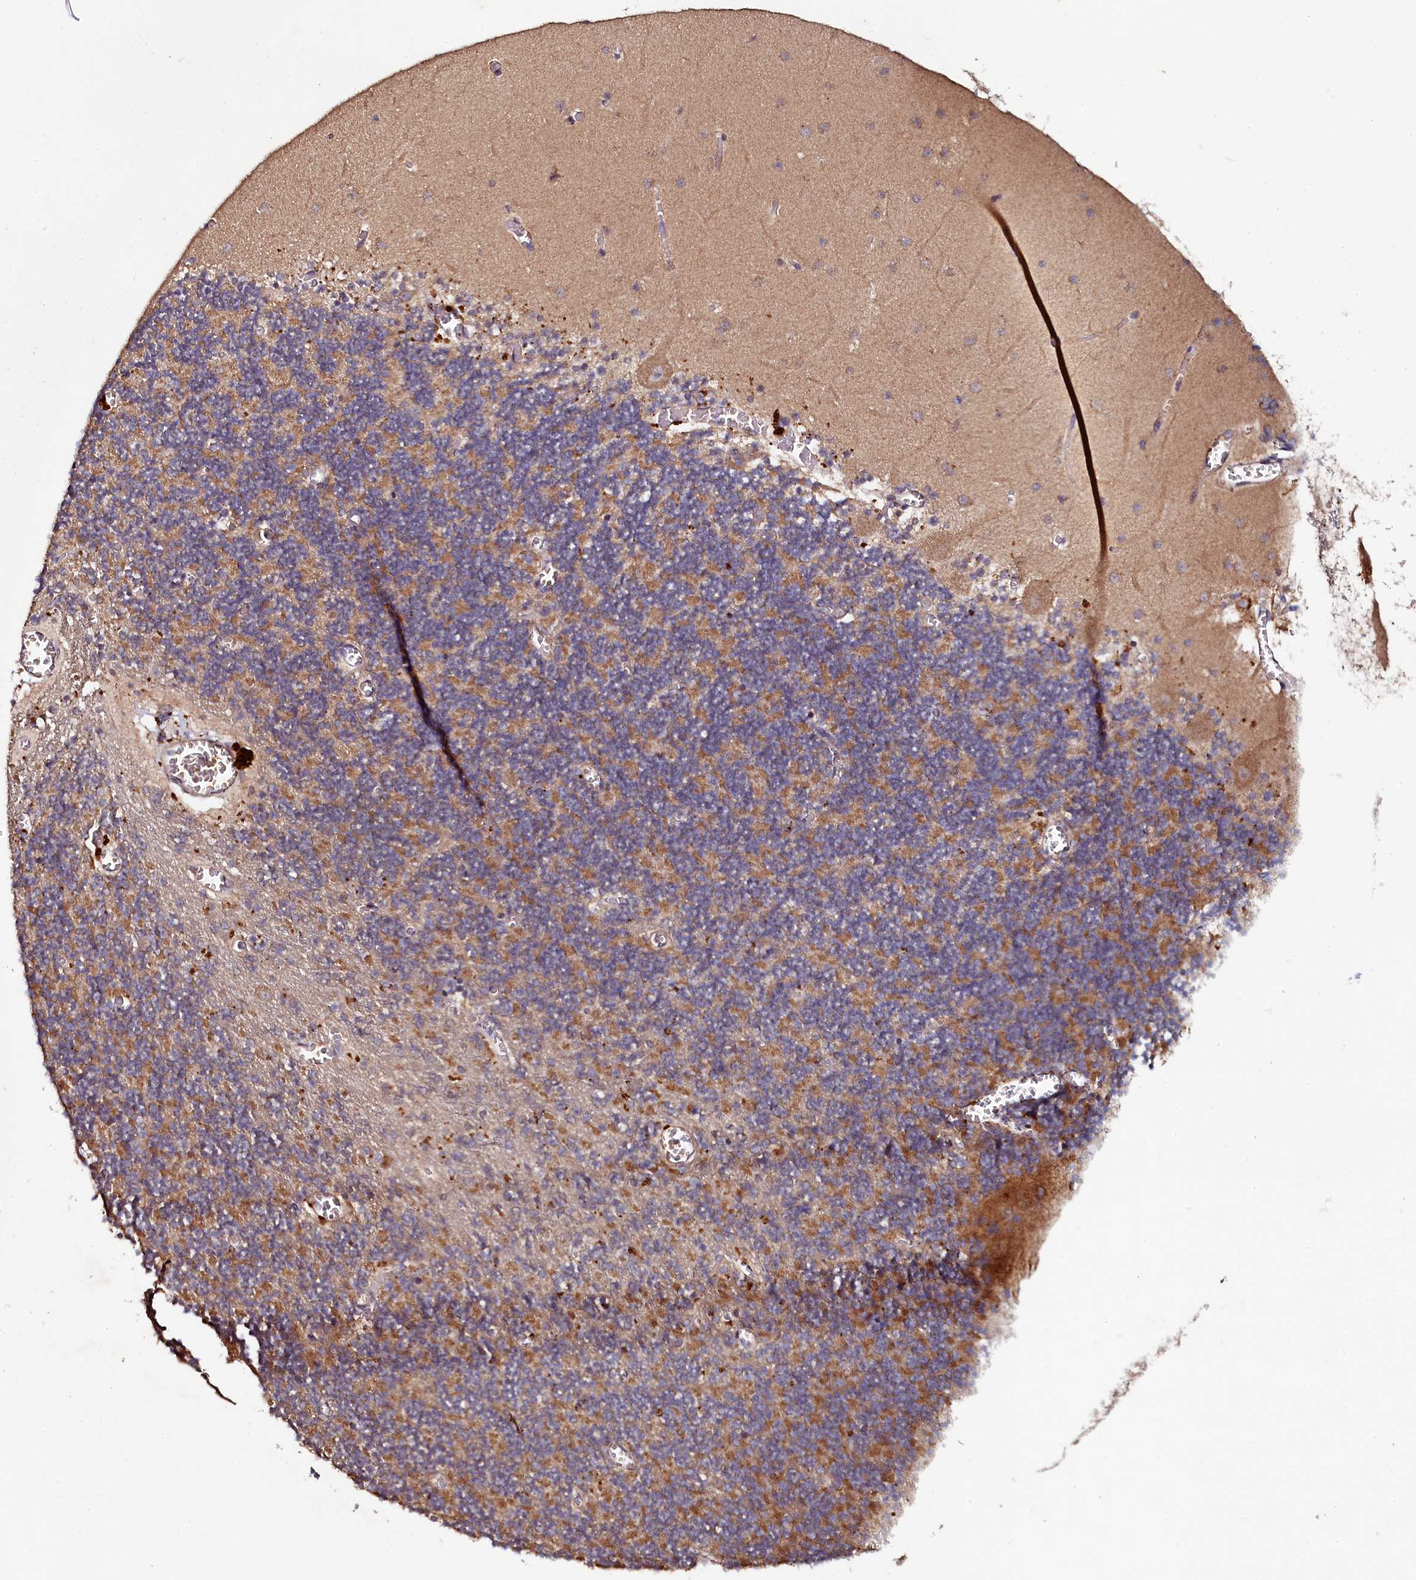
{"staining": {"intensity": "moderate", "quantity": "25%-75%", "location": "cytoplasmic/membranous"}, "tissue": "cerebellum", "cell_type": "Cells in granular layer", "image_type": "normal", "snomed": [{"axis": "morphology", "description": "Normal tissue, NOS"}, {"axis": "topography", "description": "Cerebellum"}], "caption": "Cerebellum stained with DAB (3,3'-diaminobenzidine) IHC shows medium levels of moderate cytoplasmic/membranous positivity in approximately 25%-75% of cells in granular layer. (Brightfield microscopy of DAB IHC at high magnification).", "gene": "SEC24C", "patient": {"sex": "female", "age": 28}}